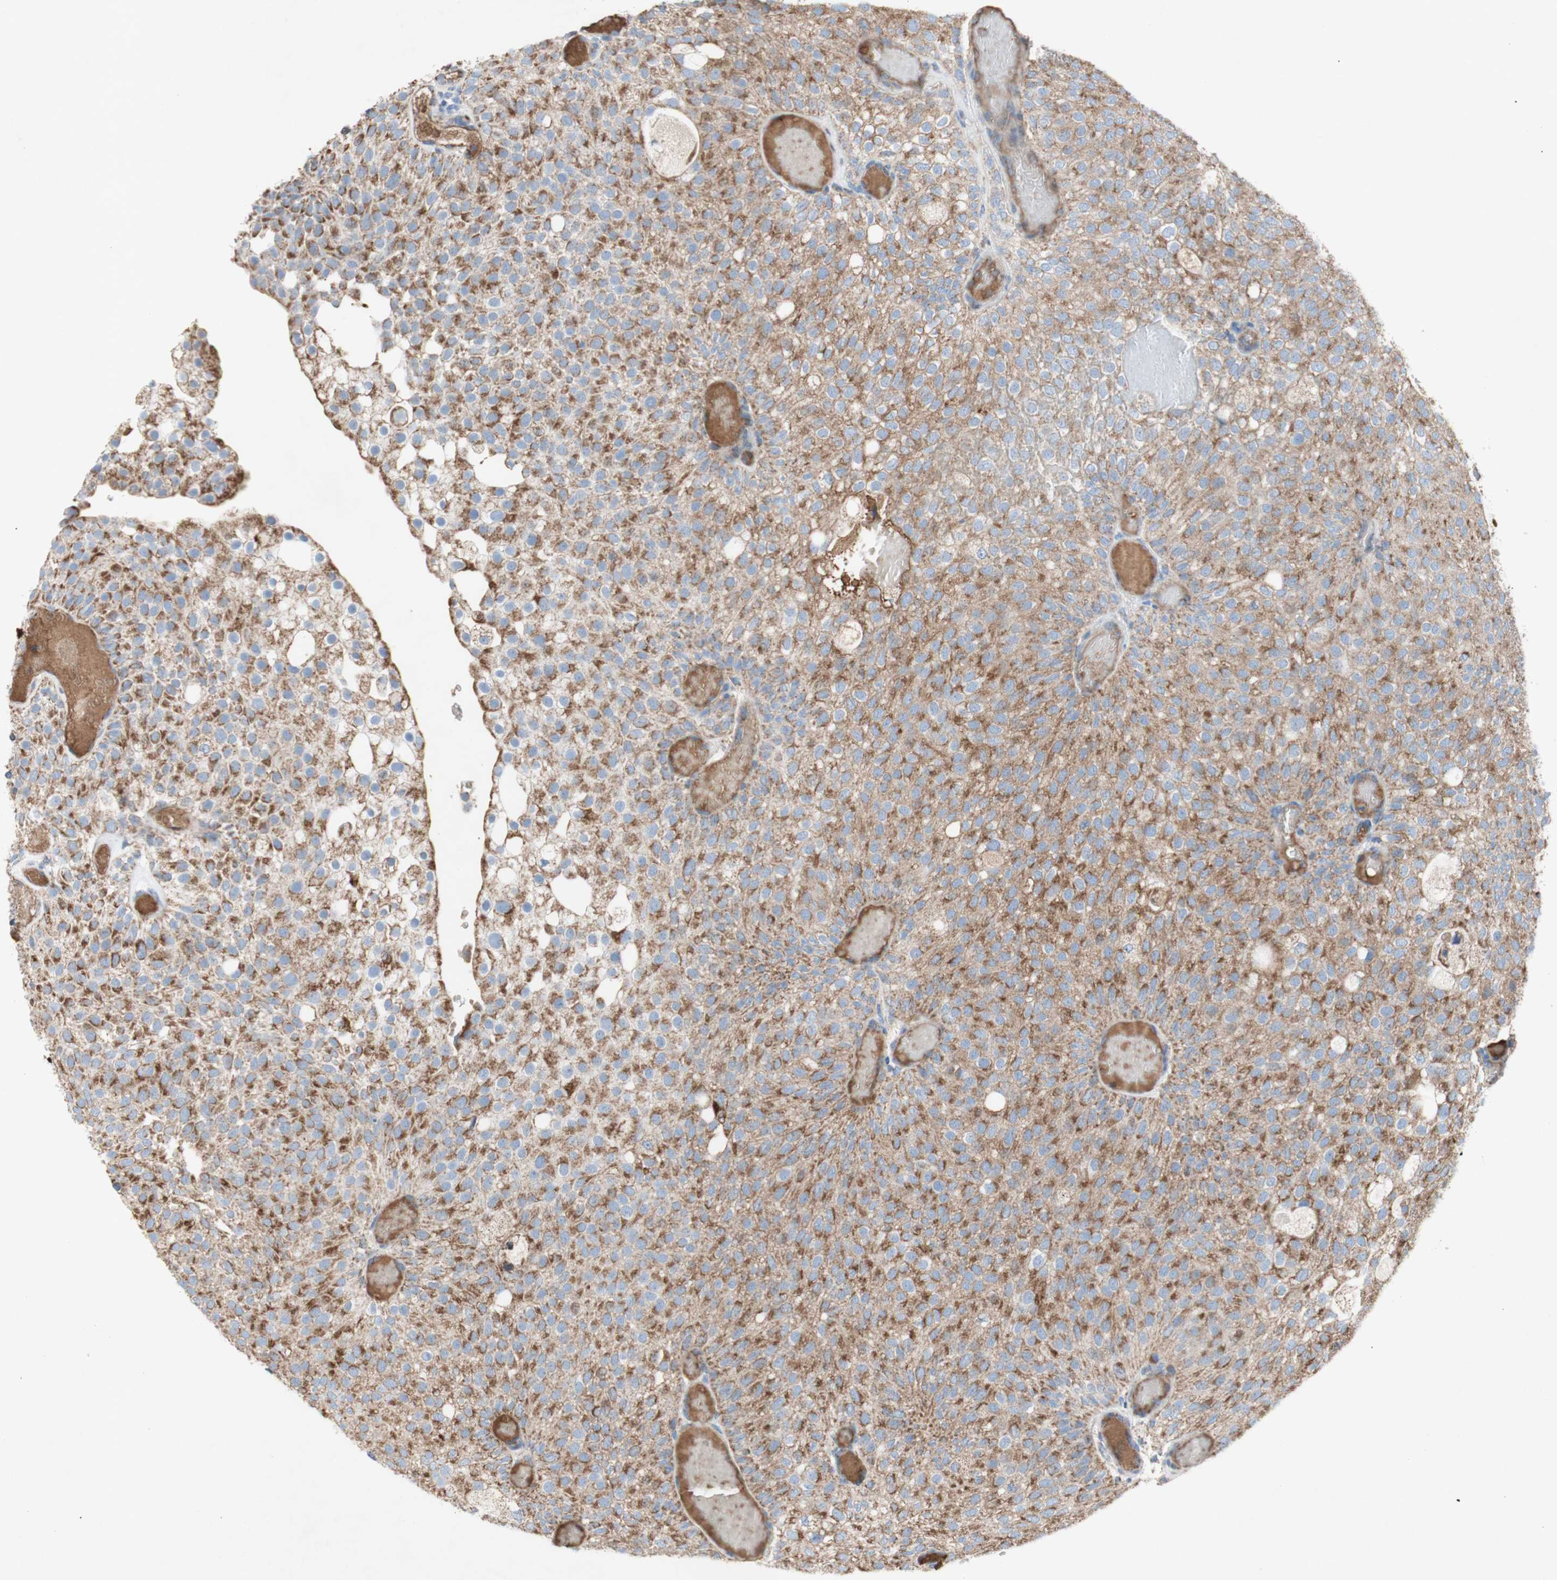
{"staining": {"intensity": "moderate", "quantity": ">75%", "location": "cytoplasmic/membranous"}, "tissue": "urothelial cancer", "cell_type": "Tumor cells", "image_type": "cancer", "snomed": [{"axis": "morphology", "description": "Urothelial carcinoma, Low grade"}, {"axis": "topography", "description": "Urinary bladder"}], "caption": "Brown immunohistochemical staining in human urothelial cancer reveals moderate cytoplasmic/membranous positivity in approximately >75% of tumor cells.", "gene": "SDHB", "patient": {"sex": "male", "age": 78}}